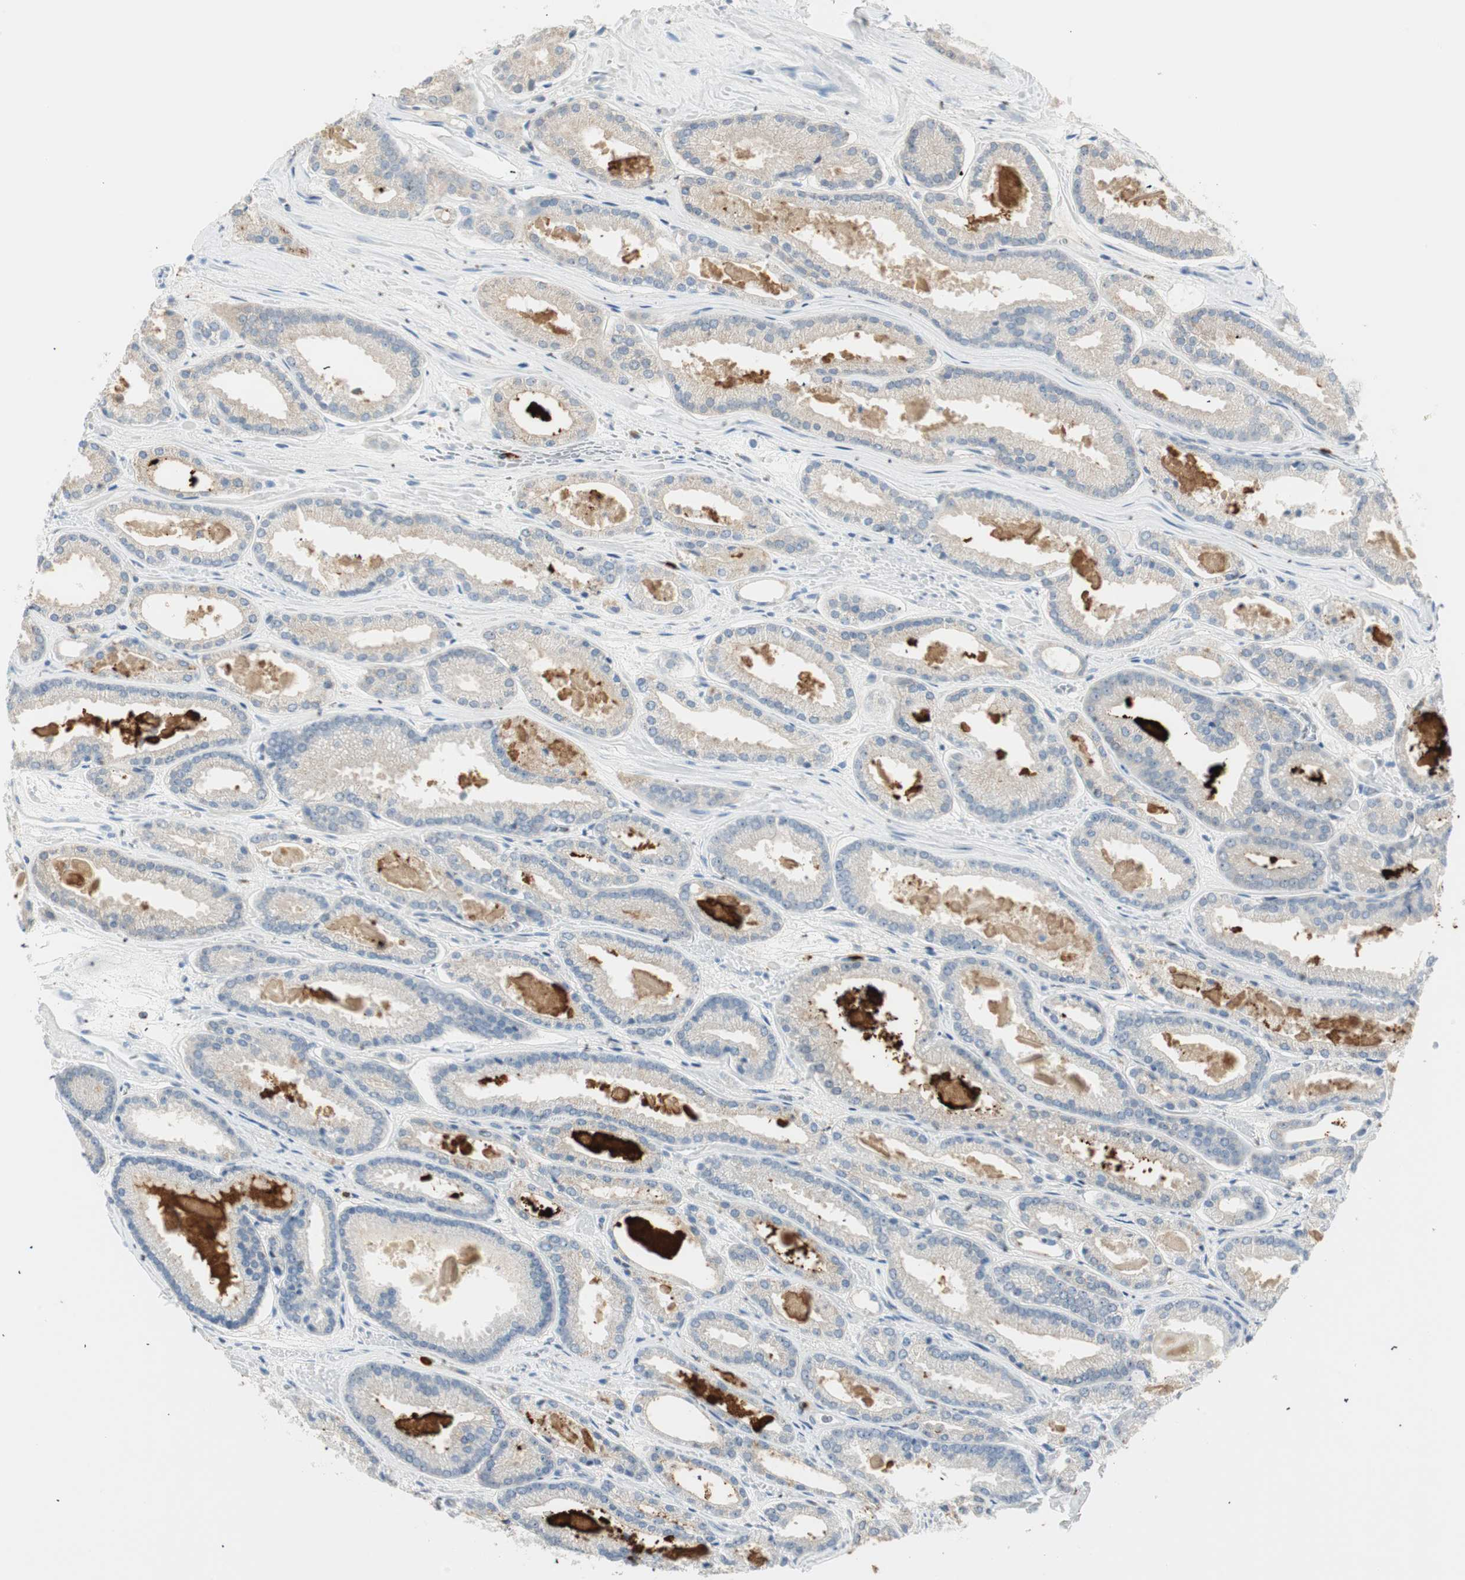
{"staining": {"intensity": "weak", "quantity": "25%-75%", "location": "cytoplasmic/membranous"}, "tissue": "prostate cancer", "cell_type": "Tumor cells", "image_type": "cancer", "snomed": [{"axis": "morphology", "description": "Adenocarcinoma, Low grade"}, {"axis": "topography", "description": "Prostate"}], "caption": "Tumor cells exhibit weak cytoplasmic/membranous positivity in about 25%-75% of cells in low-grade adenocarcinoma (prostate).", "gene": "PRTN3", "patient": {"sex": "male", "age": 59}}